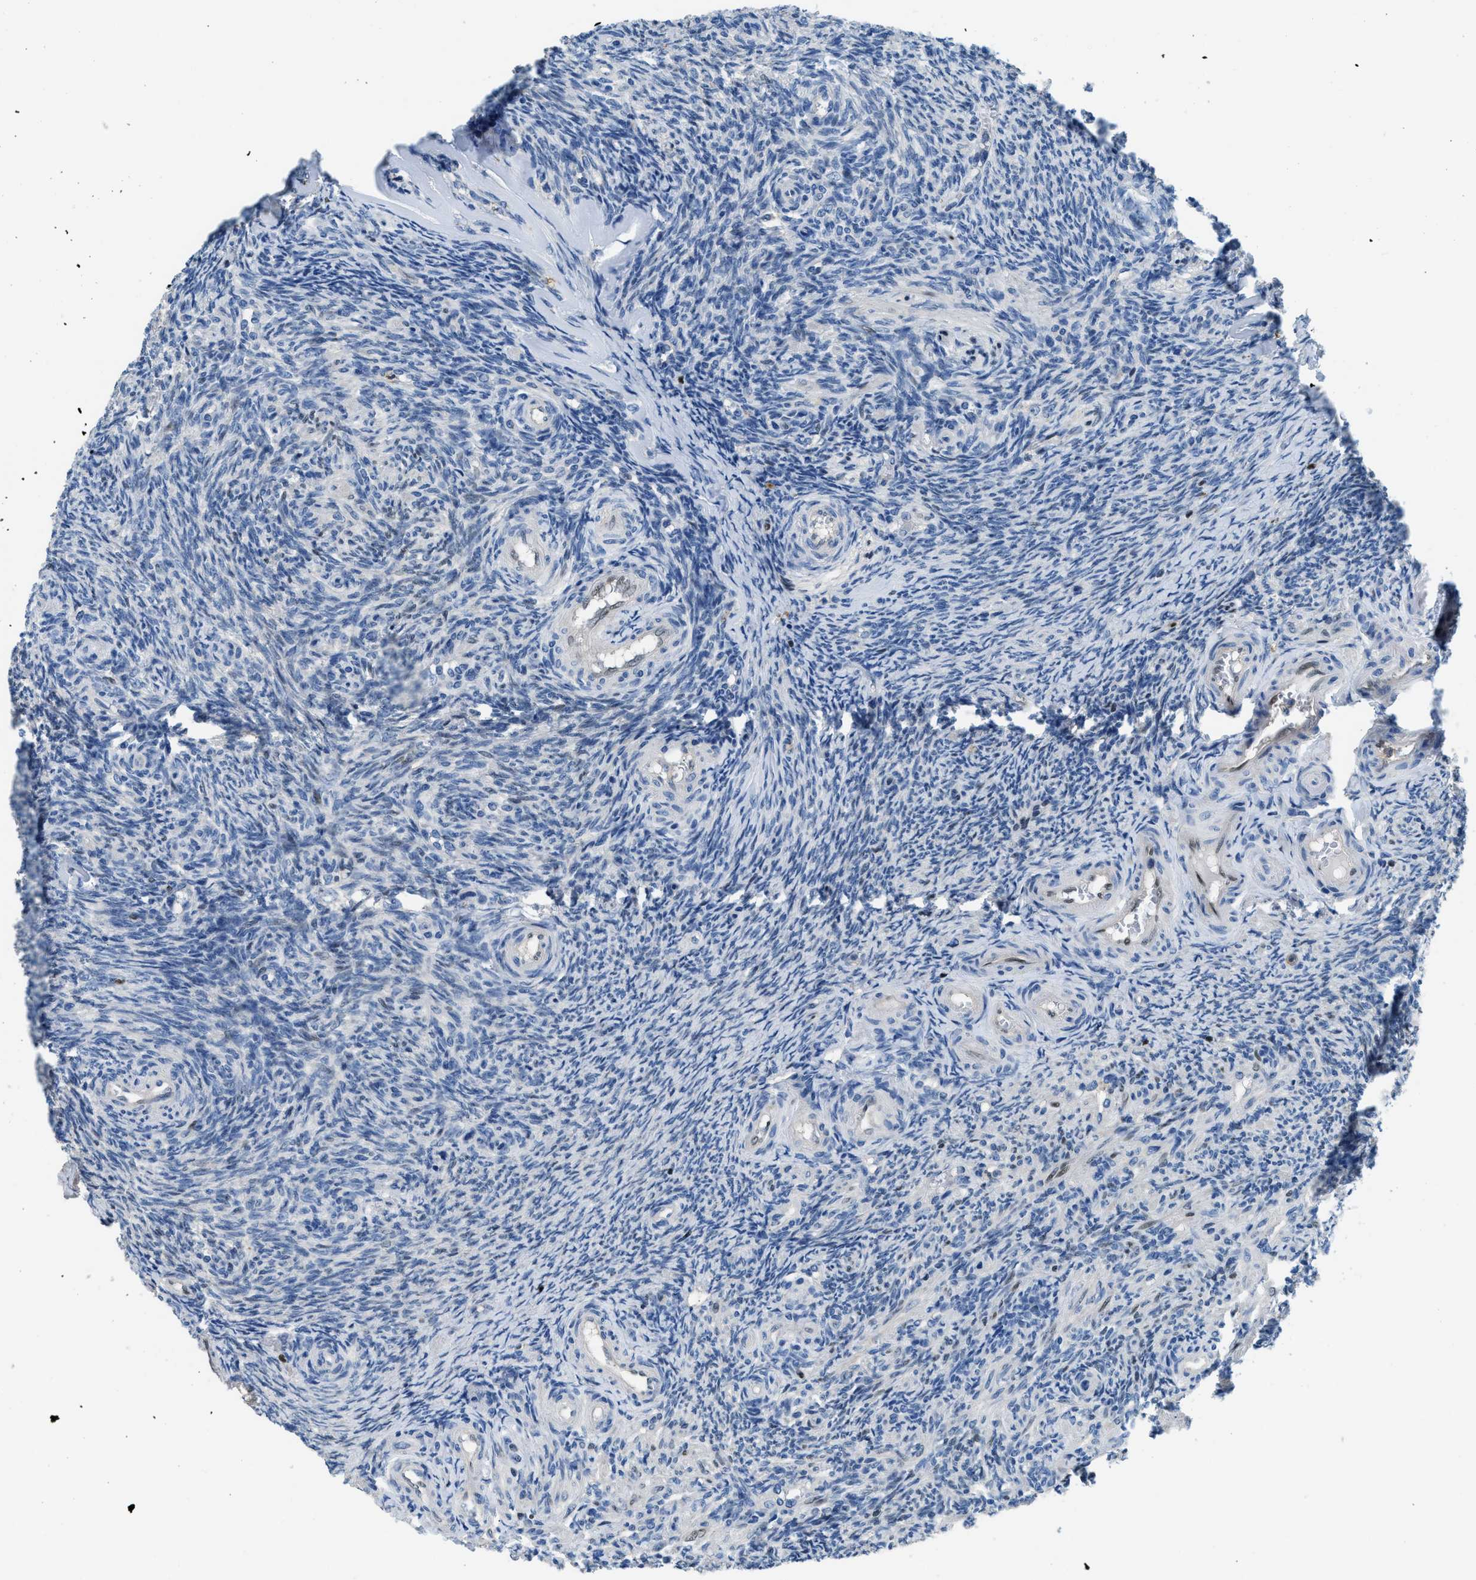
{"staining": {"intensity": "moderate", "quantity": "<25%", "location": "cytoplasmic/membranous,nuclear"}, "tissue": "ovary", "cell_type": "Follicle cells", "image_type": "normal", "snomed": [{"axis": "morphology", "description": "Normal tissue, NOS"}, {"axis": "topography", "description": "Ovary"}], "caption": "Immunohistochemical staining of benign human ovary shows <25% levels of moderate cytoplasmic/membranous,nuclear protein expression in about <25% of follicle cells.", "gene": "TOX", "patient": {"sex": "female", "age": 41}}